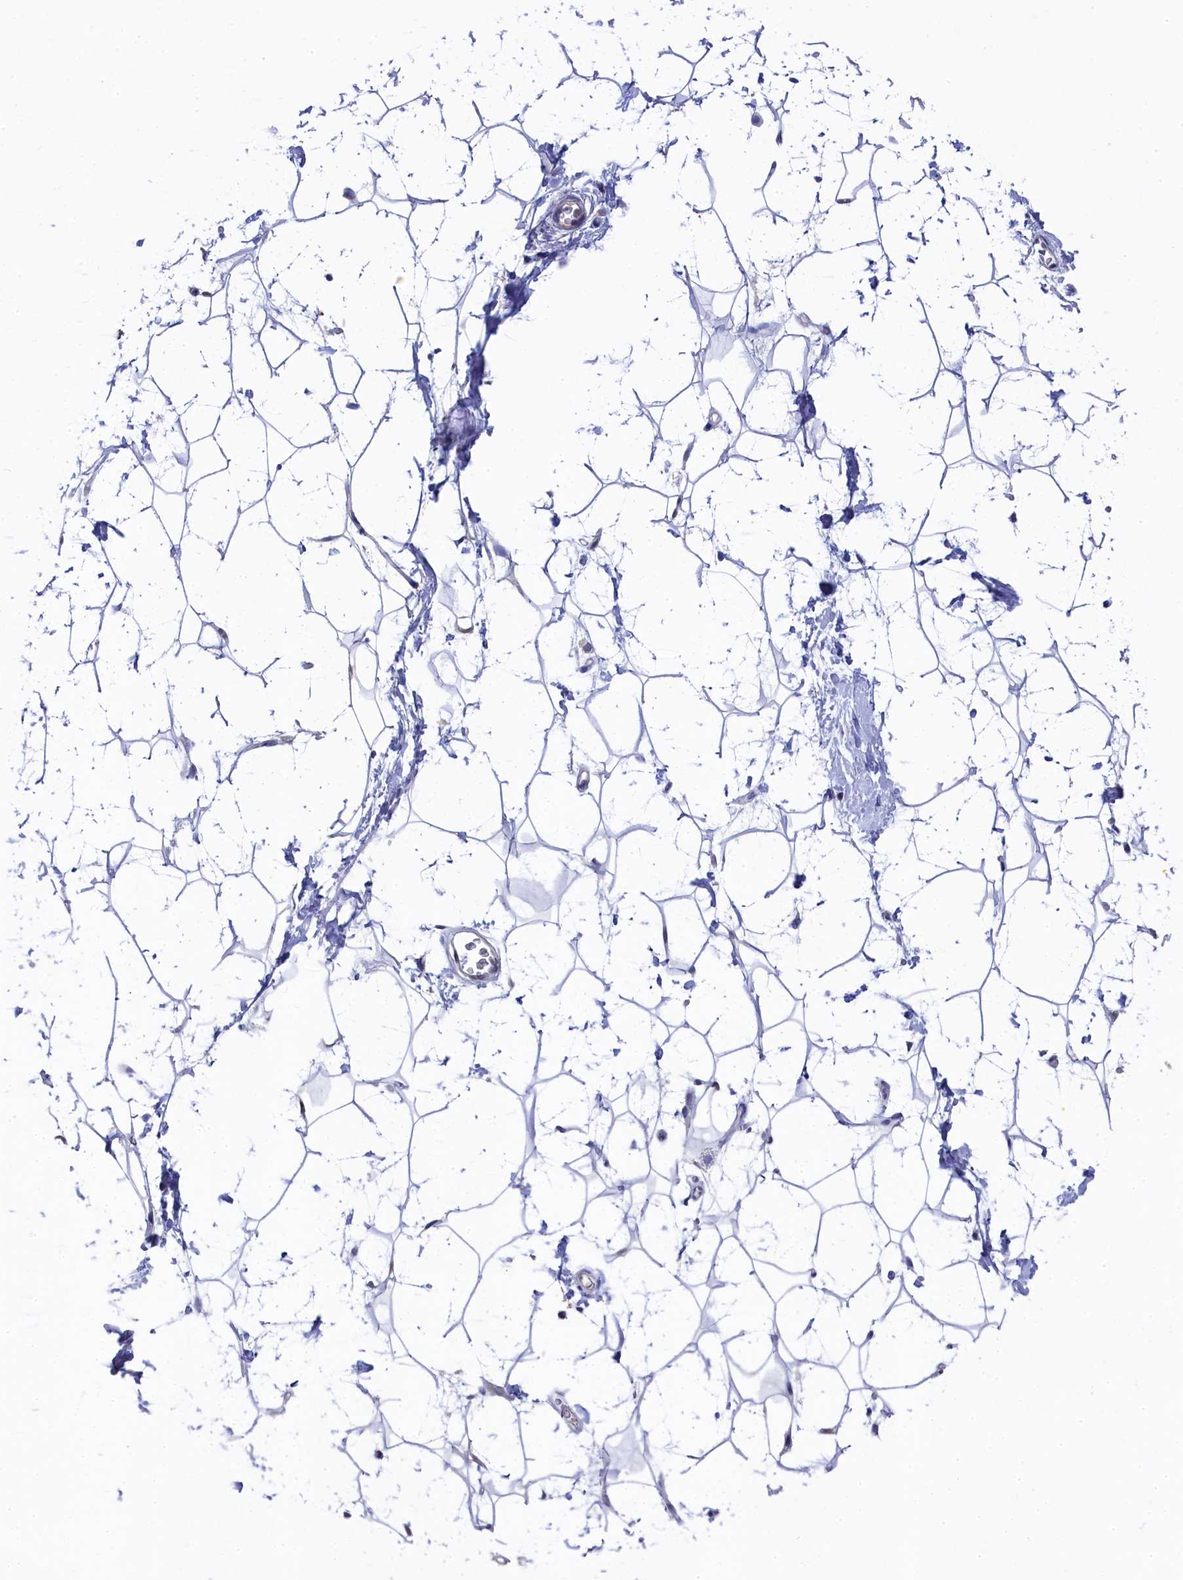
{"staining": {"intensity": "negative", "quantity": "none", "location": "none"}, "tissue": "adipose tissue", "cell_type": "Adipocytes", "image_type": "normal", "snomed": [{"axis": "morphology", "description": "Normal tissue, NOS"}, {"axis": "topography", "description": "Breast"}], "caption": "High power microscopy histopathology image of an immunohistochemistry histopathology image of unremarkable adipose tissue, revealing no significant staining in adipocytes.", "gene": "C11orf54", "patient": {"sex": "female", "age": 26}}